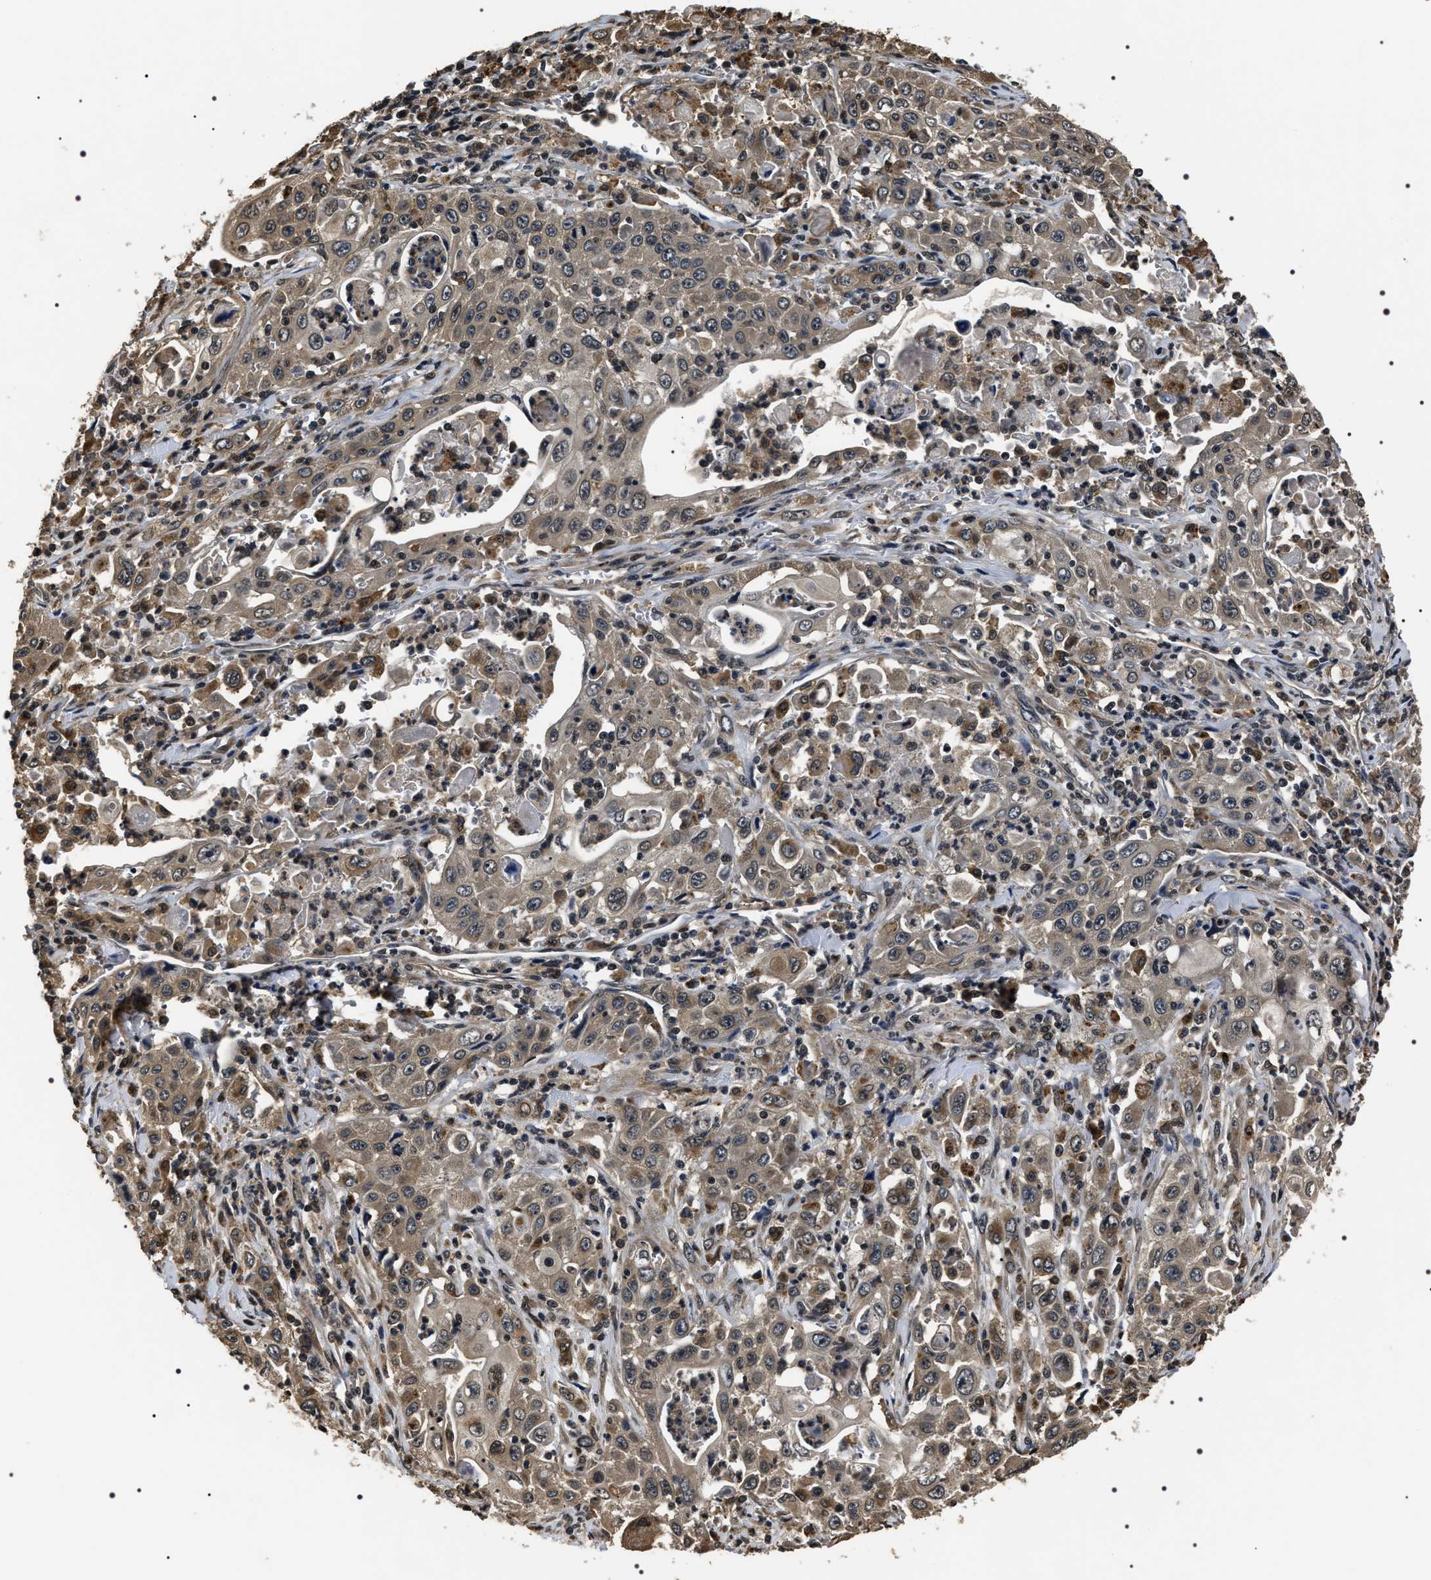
{"staining": {"intensity": "weak", "quantity": "25%-75%", "location": "cytoplasmic/membranous"}, "tissue": "pancreatic cancer", "cell_type": "Tumor cells", "image_type": "cancer", "snomed": [{"axis": "morphology", "description": "Adenocarcinoma, NOS"}, {"axis": "topography", "description": "Pancreas"}], "caption": "A low amount of weak cytoplasmic/membranous staining is identified in about 25%-75% of tumor cells in pancreatic adenocarcinoma tissue. The staining was performed using DAB (3,3'-diaminobenzidine) to visualize the protein expression in brown, while the nuclei were stained in blue with hematoxylin (Magnification: 20x).", "gene": "ARHGAP22", "patient": {"sex": "male", "age": 70}}